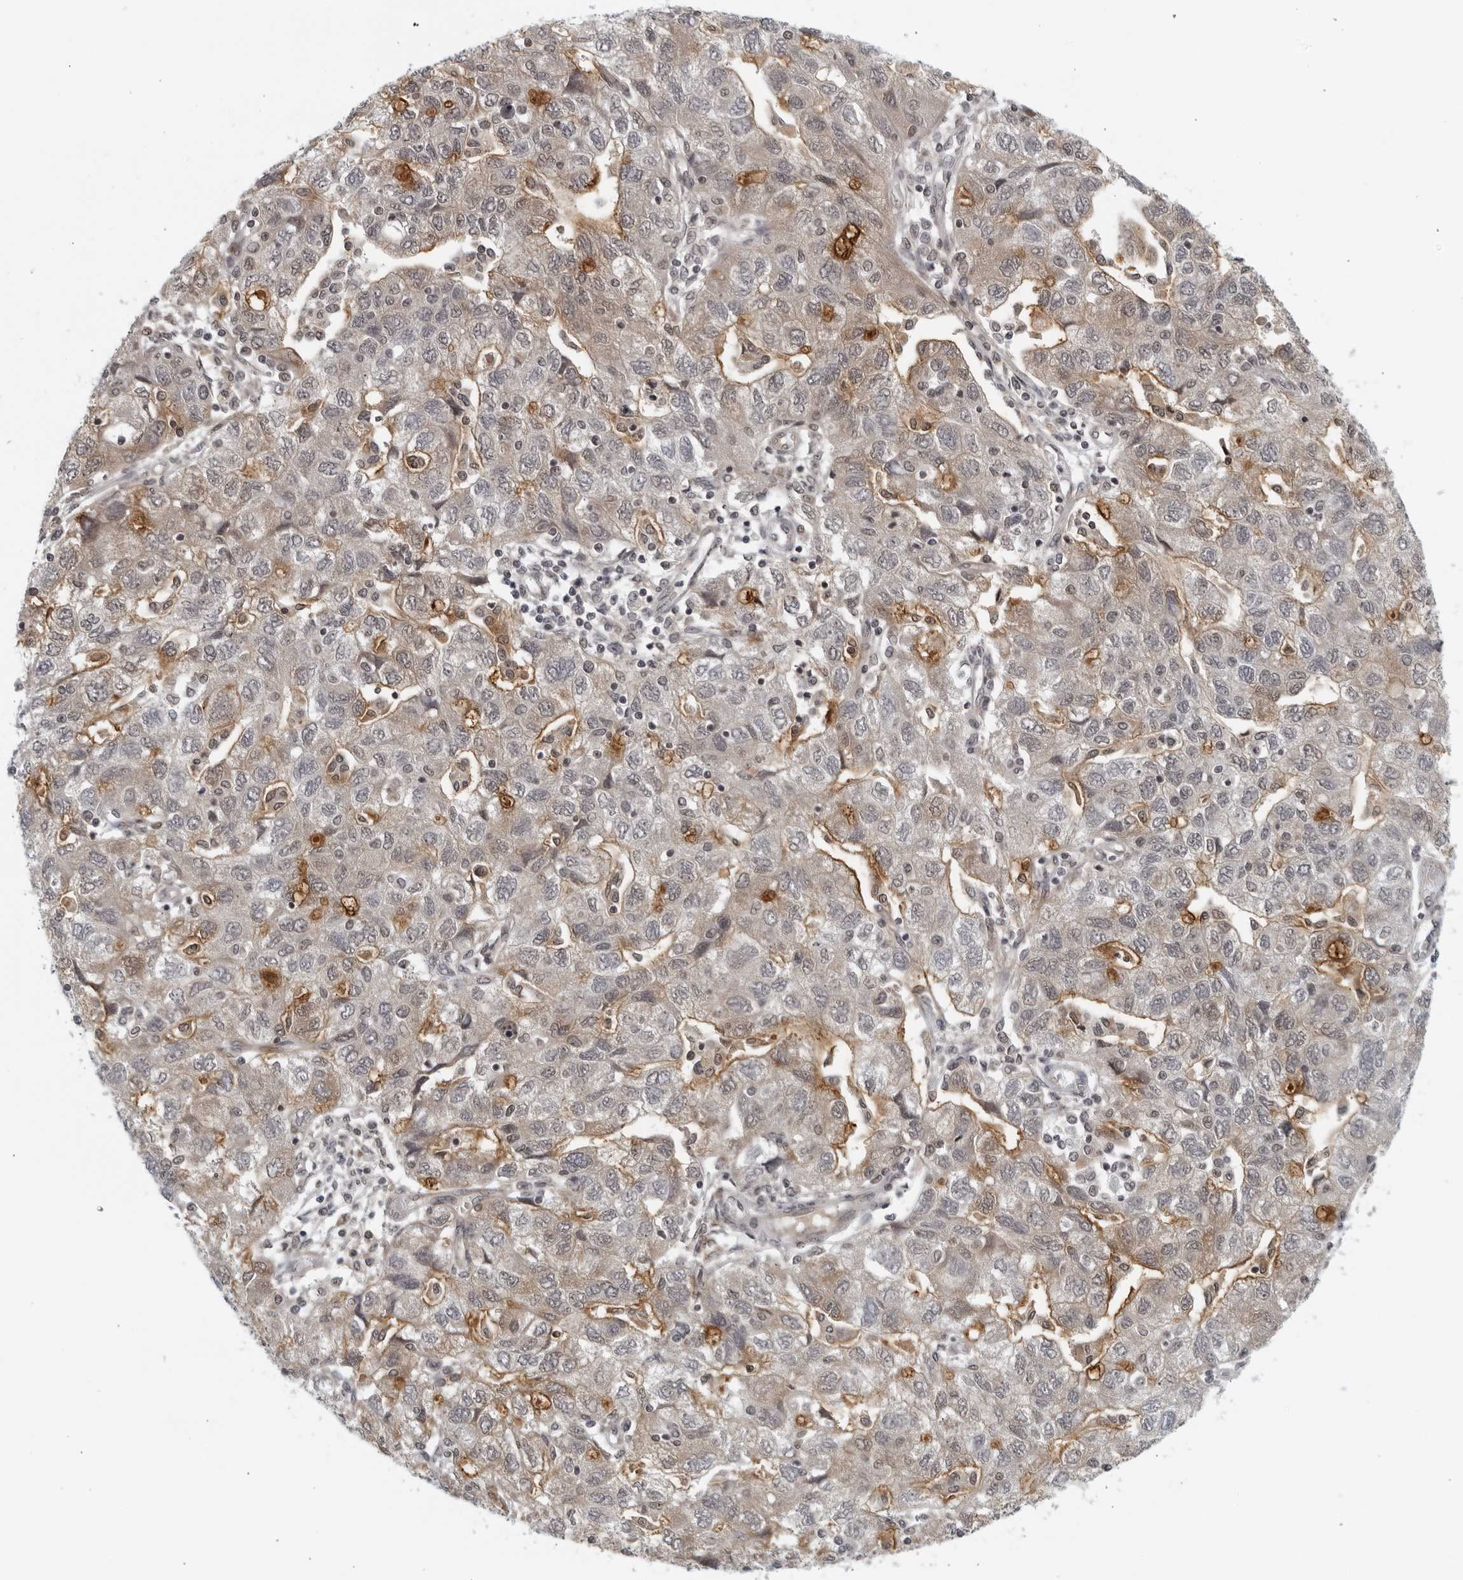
{"staining": {"intensity": "moderate", "quantity": "<25%", "location": "cytoplasmic/membranous"}, "tissue": "ovarian cancer", "cell_type": "Tumor cells", "image_type": "cancer", "snomed": [{"axis": "morphology", "description": "Carcinoma, NOS"}, {"axis": "morphology", "description": "Cystadenocarcinoma, serous, NOS"}, {"axis": "topography", "description": "Ovary"}], "caption": "Serous cystadenocarcinoma (ovarian) tissue displays moderate cytoplasmic/membranous positivity in approximately <25% of tumor cells, visualized by immunohistochemistry.", "gene": "RC3H1", "patient": {"sex": "female", "age": 69}}